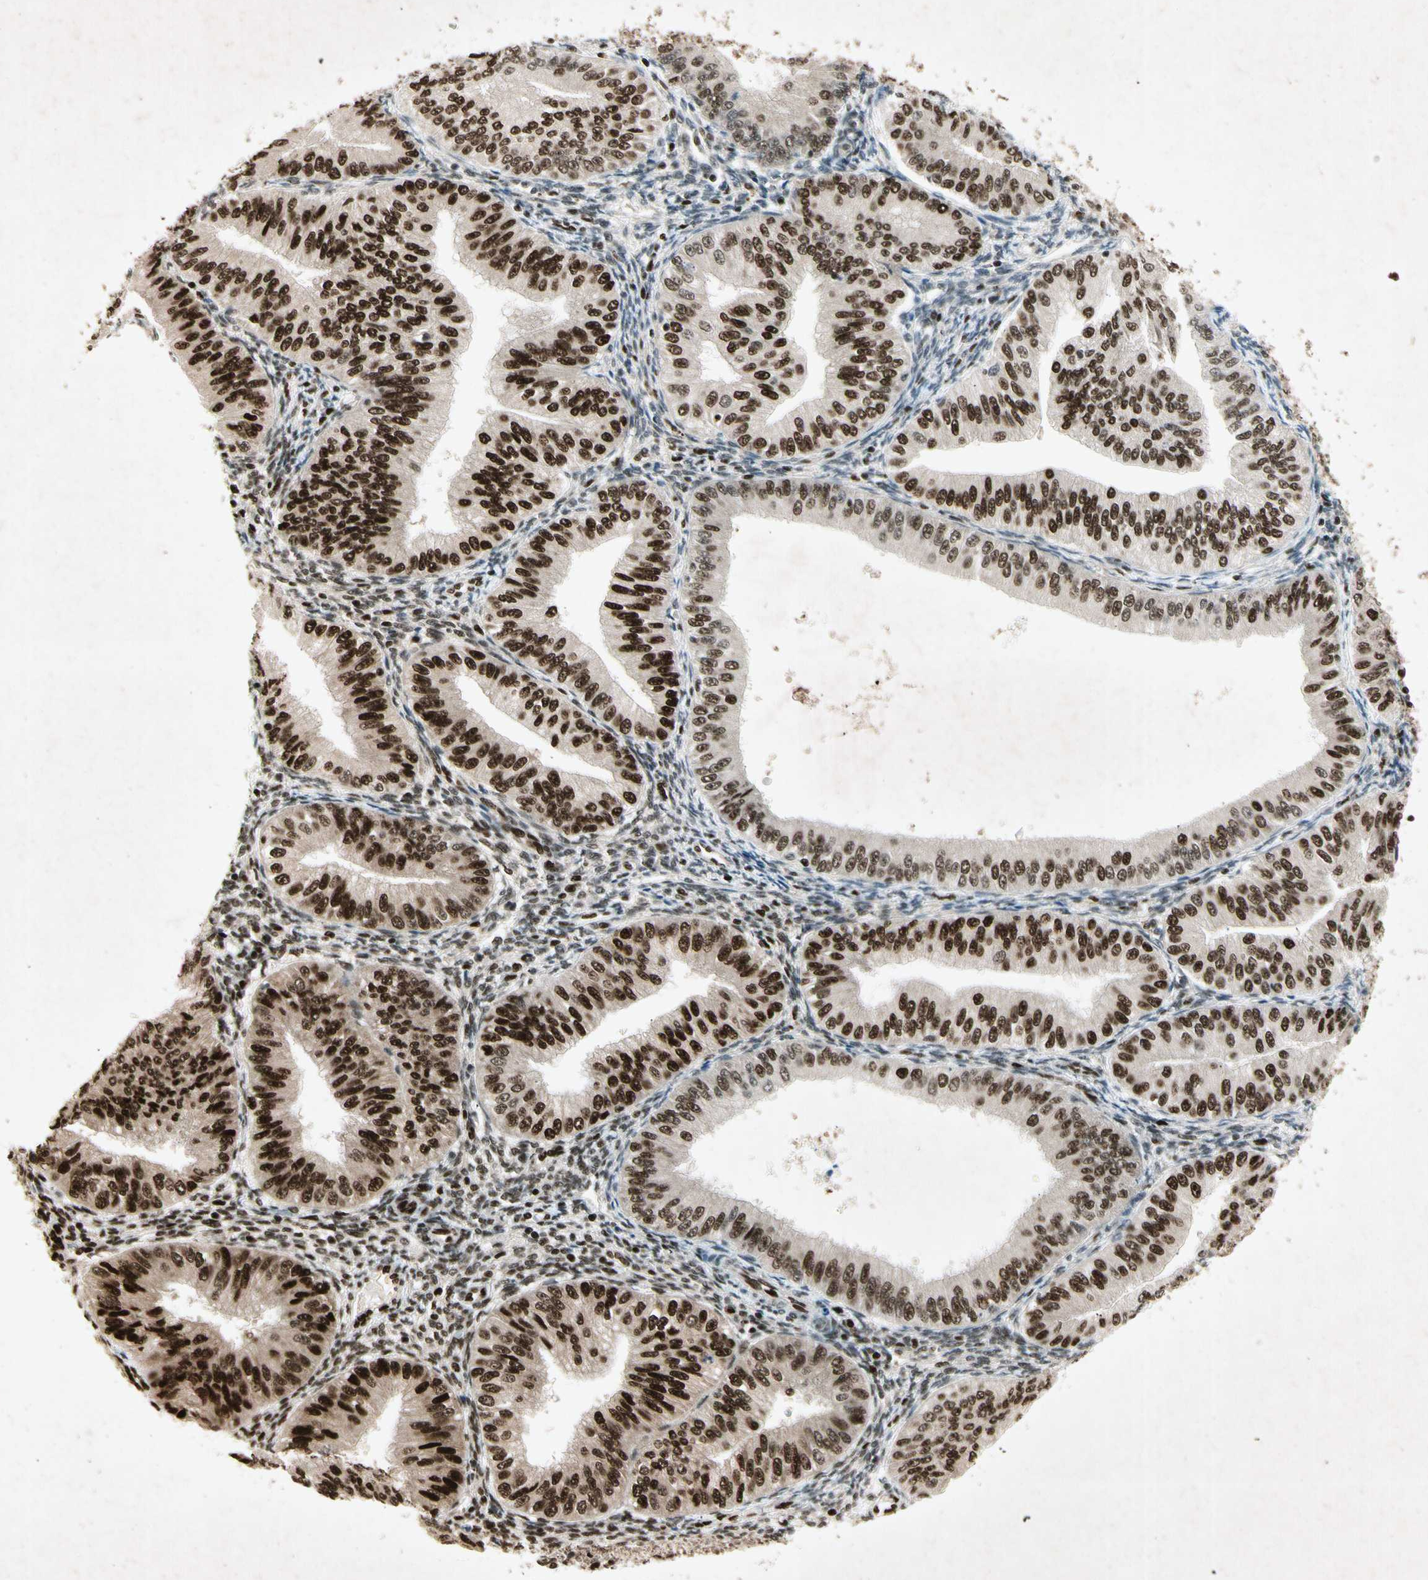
{"staining": {"intensity": "strong", "quantity": ">75%", "location": "nuclear"}, "tissue": "endometrial cancer", "cell_type": "Tumor cells", "image_type": "cancer", "snomed": [{"axis": "morphology", "description": "Normal tissue, NOS"}, {"axis": "morphology", "description": "Adenocarcinoma, NOS"}, {"axis": "topography", "description": "Endometrium"}], "caption": "Approximately >75% of tumor cells in endometrial cancer (adenocarcinoma) exhibit strong nuclear protein staining as visualized by brown immunohistochemical staining.", "gene": "RNF43", "patient": {"sex": "female", "age": 53}}